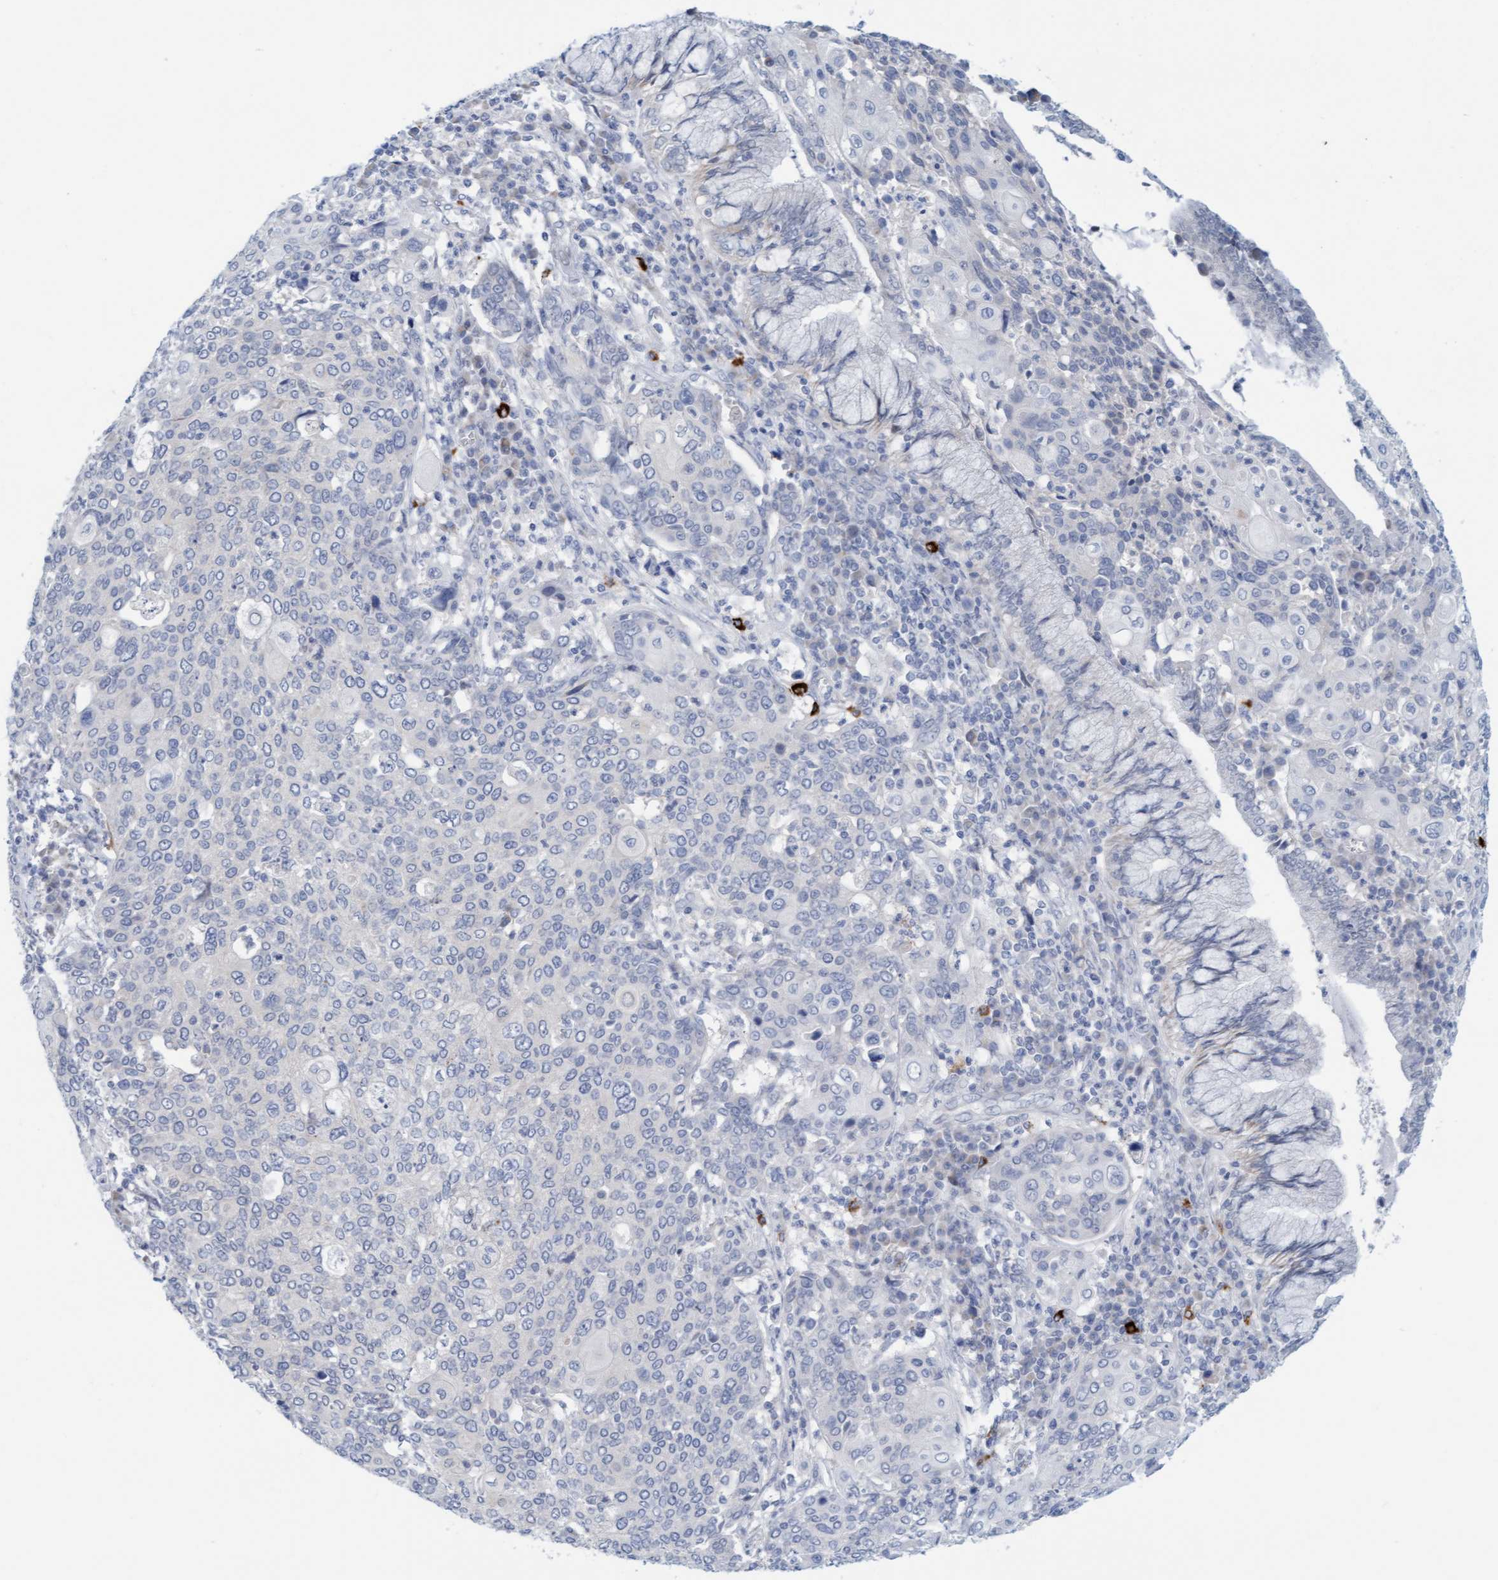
{"staining": {"intensity": "negative", "quantity": "none", "location": "none"}, "tissue": "cervical cancer", "cell_type": "Tumor cells", "image_type": "cancer", "snomed": [{"axis": "morphology", "description": "Squamous cell carcinoma, NOS"}, {"axis": "topography", "description": "Cervix"}], "caption": "There is no significant expression in tumor cells of cervical squamous cell carcinoma.", "gene": "CPA3", "patient": {"sex": "female", "age": 40}}